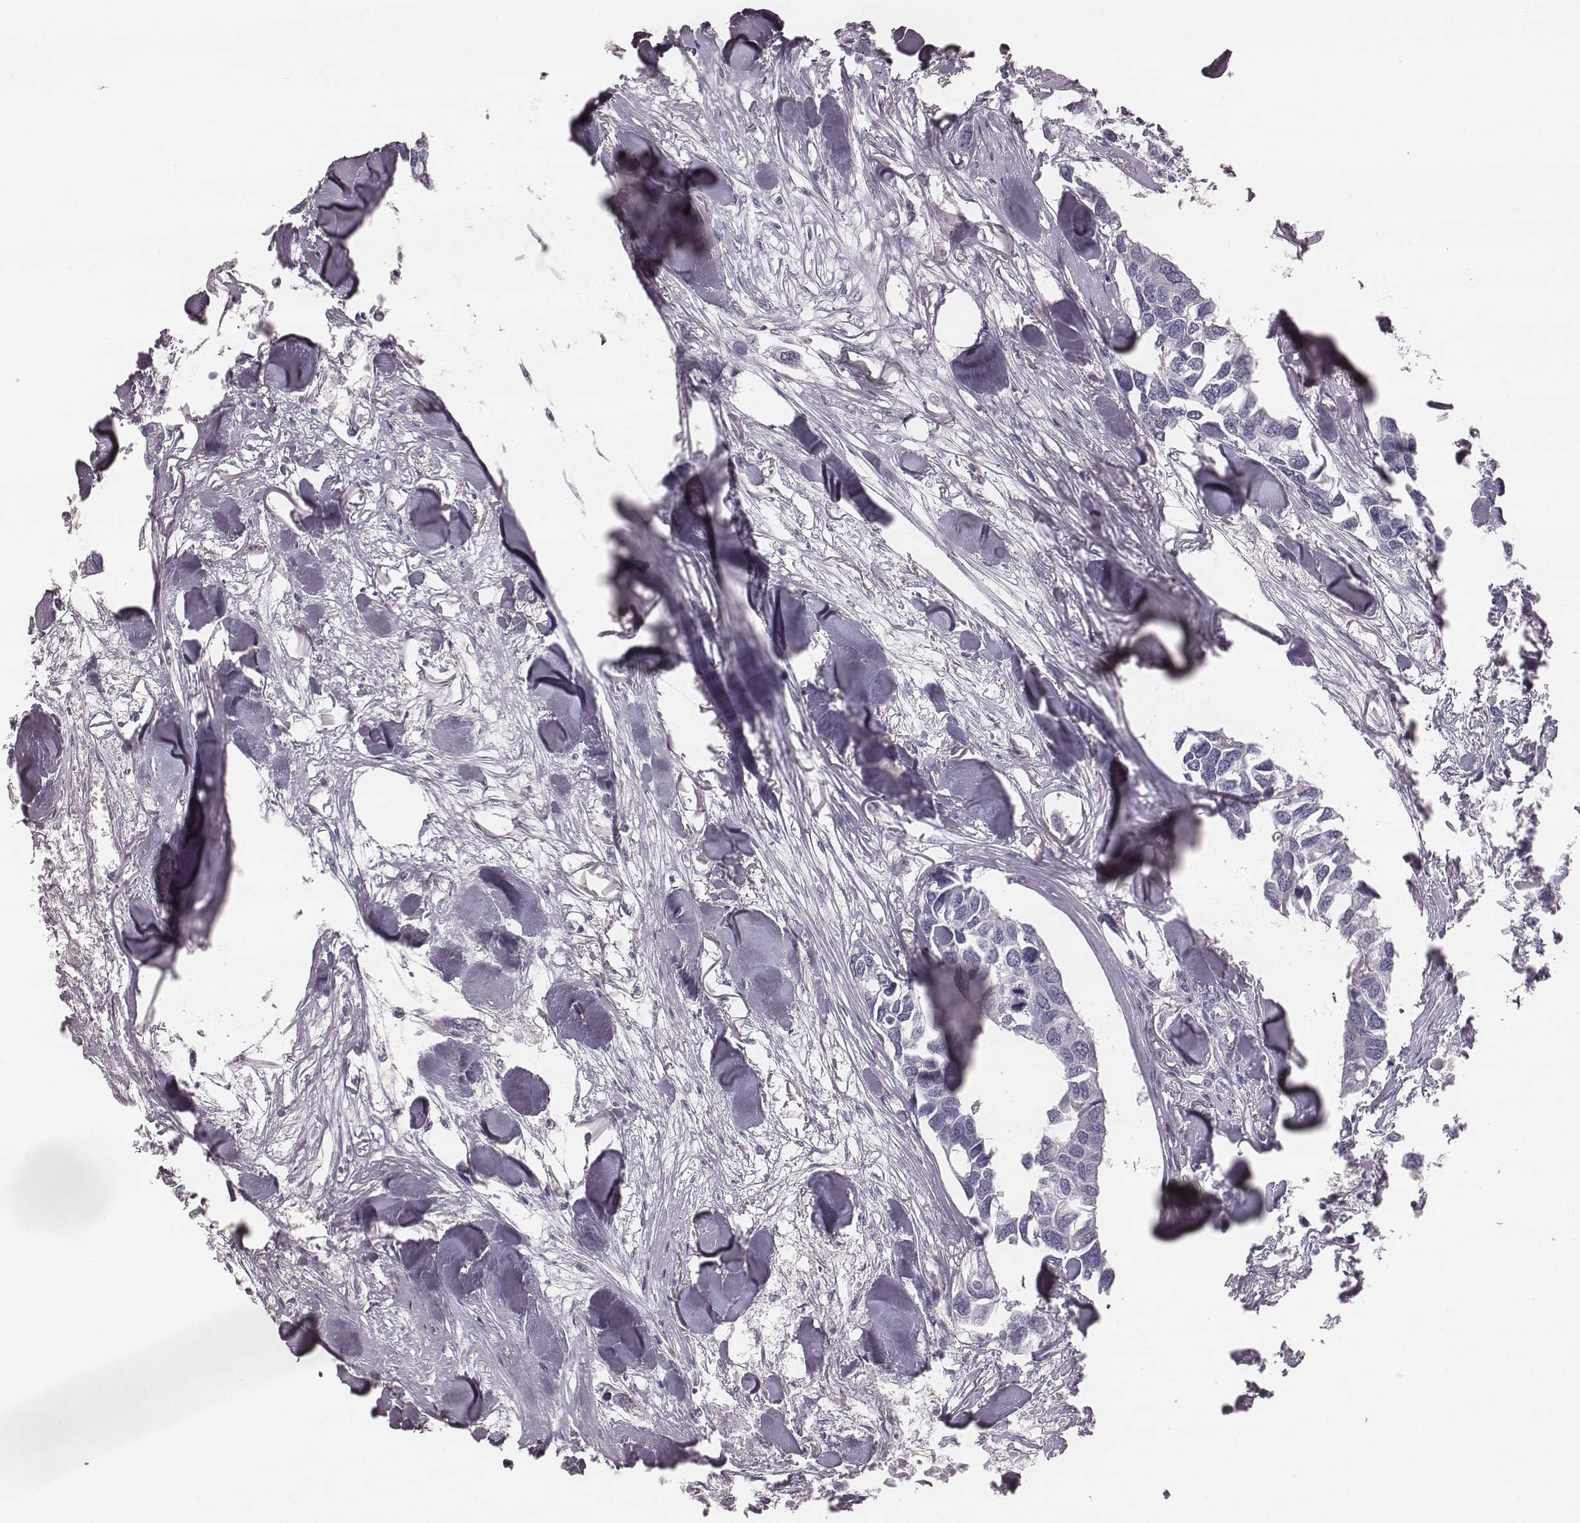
{"staining": {"intensity": "negative", "quantity": "none", "location": "none"}, "tissue": "breast cancer", "cell_type": "Tumor cells", "image_type": "cancer", "snomed": [{"axis": "morphology", "description": "Duct carcinoma"}, {"axis": "topography", "description": "Breast"}], "caption": "This is an IHC photomicrograph of human breast cancer (infiltrating ductal carcinoma). There is no expression in tumor cells.", "gene": "KRT74", "patient": {"sex": "female", "age": 83}}